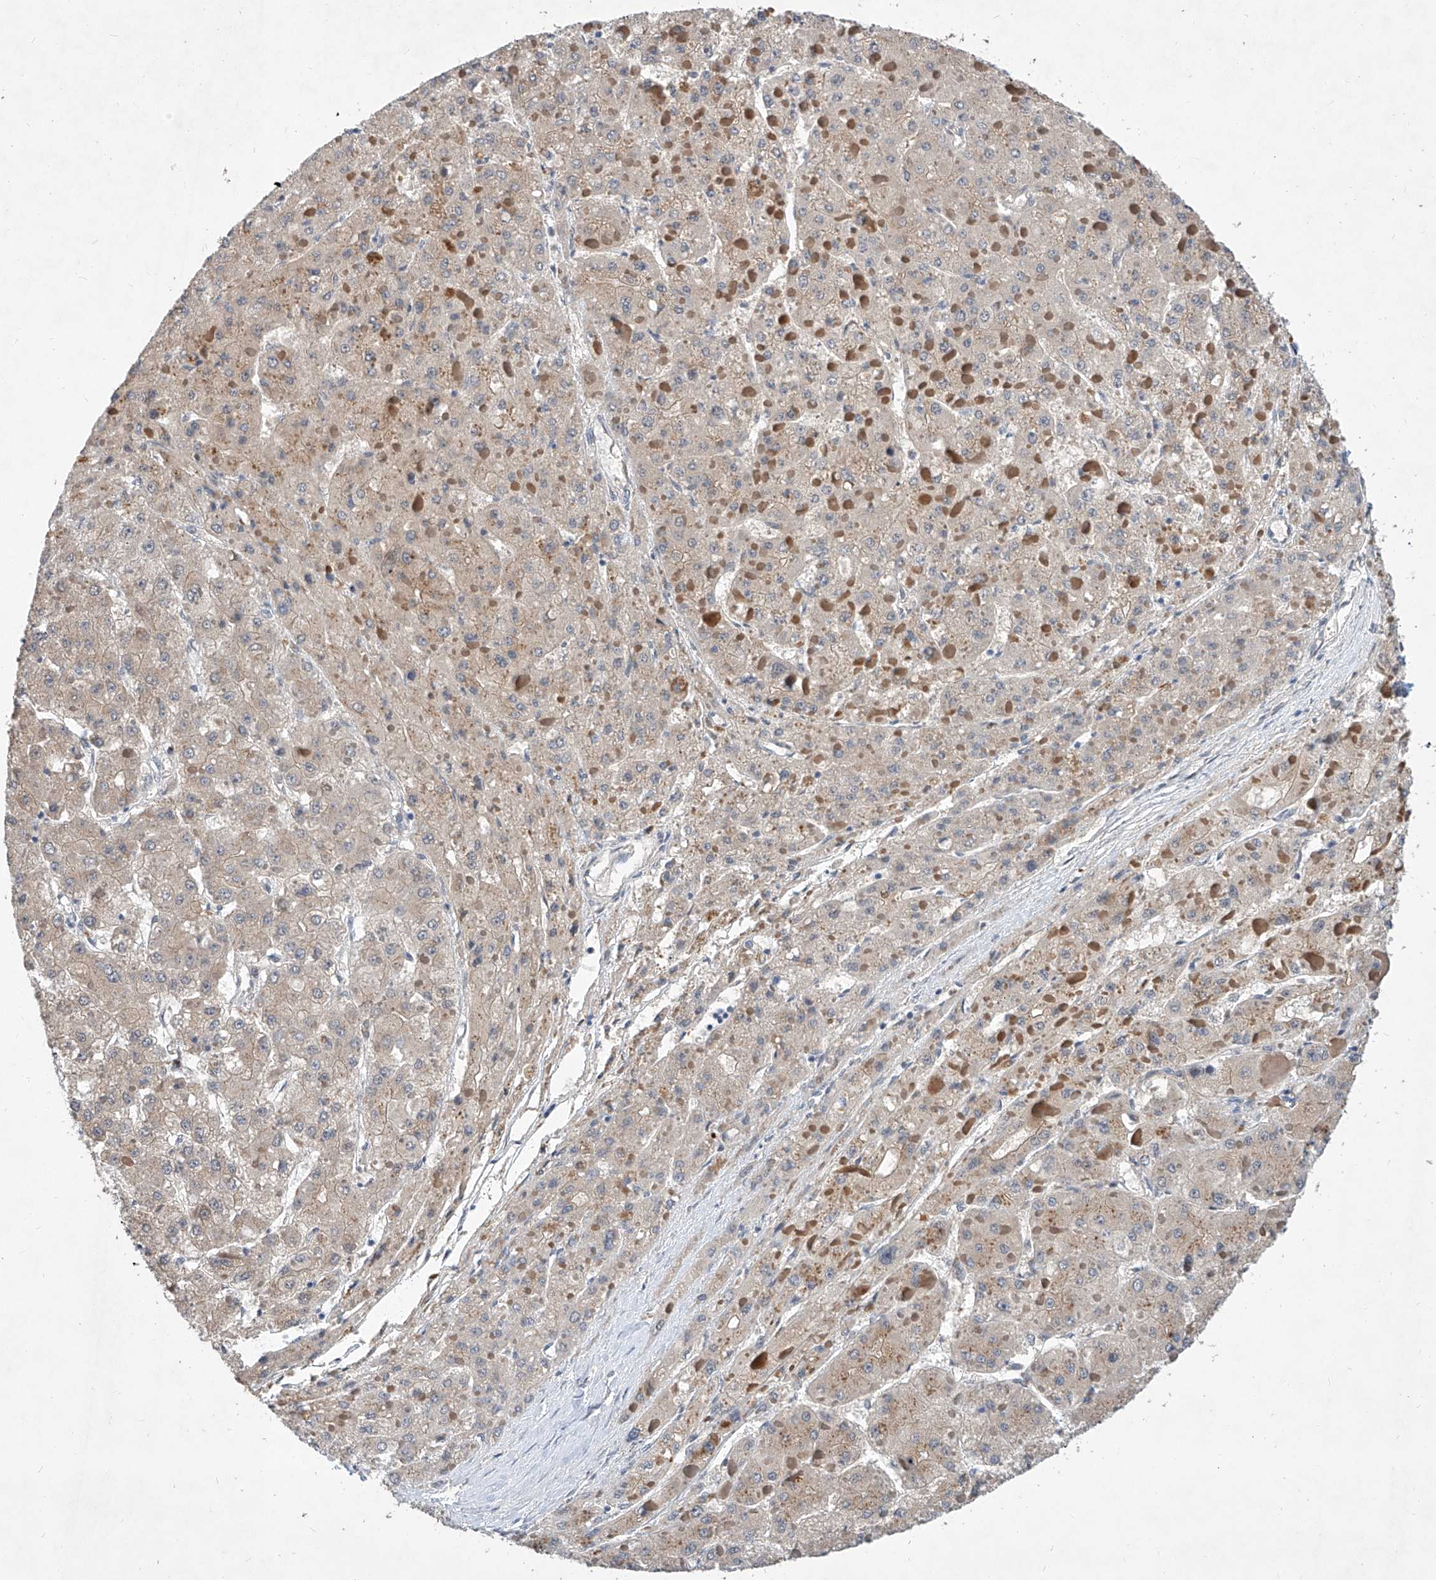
{"staining": {"intensity": "weak", "quantity": ">75%", "location": "cytoplasmic/membranous"}, "tissue": "liver cancer", "cell_type": "Tumor cells", "image_type": "cancer", "snomed": [{"axis": "morphology", "description": "Carcinoma, Hepatocellular, NOS"}, {"axis": "topography", "description": "Liver"}], "caption": "This is an image of immunohistochemistry staining of liver cancer, which shows weak expression in the cytoplasmic/membranous of tumor cells.", "gene": "MFSD4B", "patient": {"sex": "female", "age": 73}}